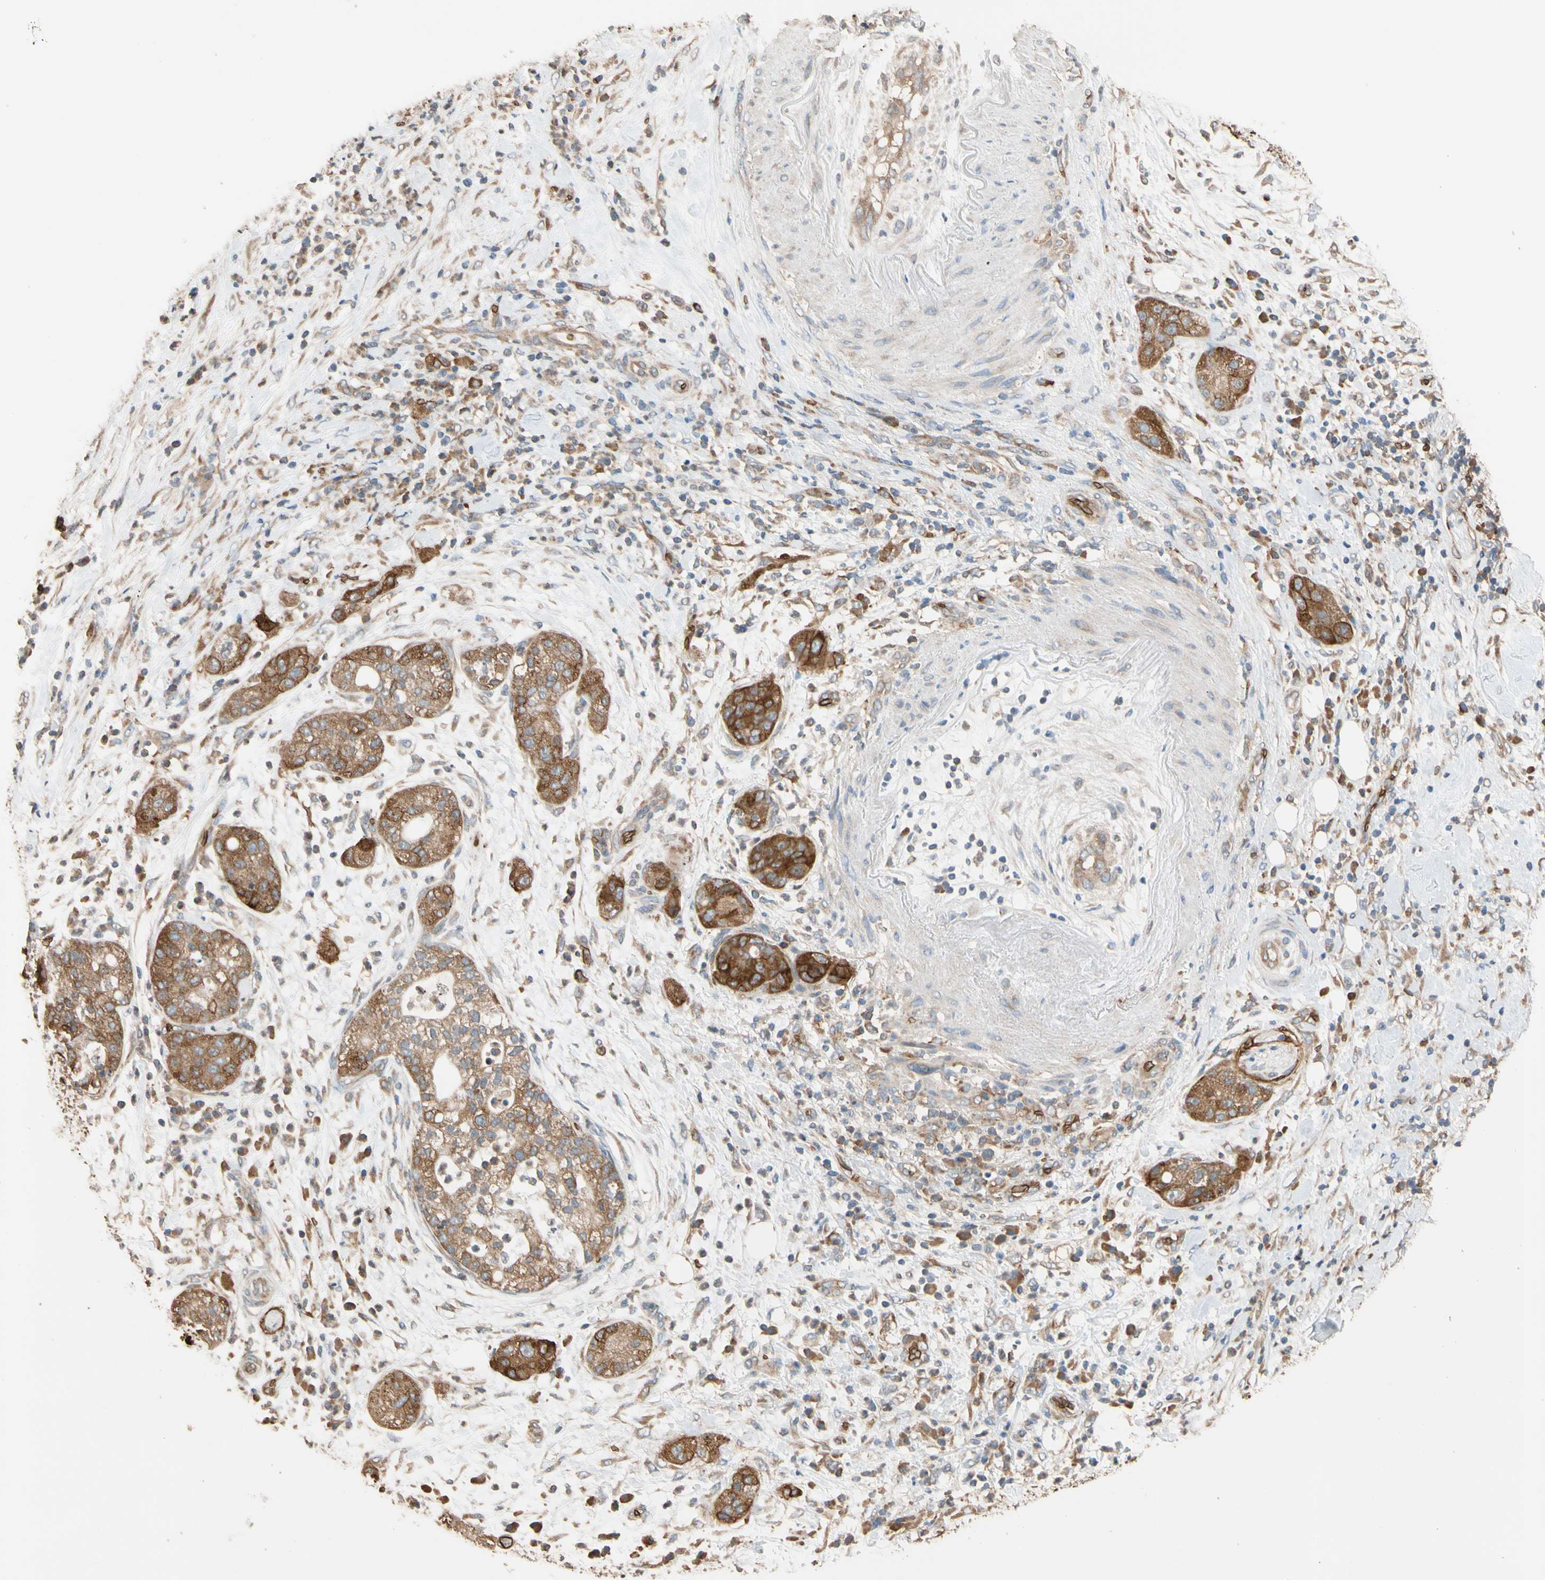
{"staining": {"intensity": "strong", "quantity": "25%-75%", "location": "cytoplasmic/membranous"}, "tissue": "pancreatic cancer", "cell_type": "Tumor cells", "image_type": "cancer", "snomed": [{"axis": "morphology", "description": "Adenocarcinoma, NOS"}, {"axis": "topography", "description": "Pancreas"}], "caption": "This photomicrograph exhibits immunohistochemistry (IHC) staining of human adenocarcinoma (pancreatic), with high strong cytoplasmic/membranous positivity in about 25%-75% of tumor cells.", "gene": "RIOK2", "patient": {"sex": "female", "age": 78}}